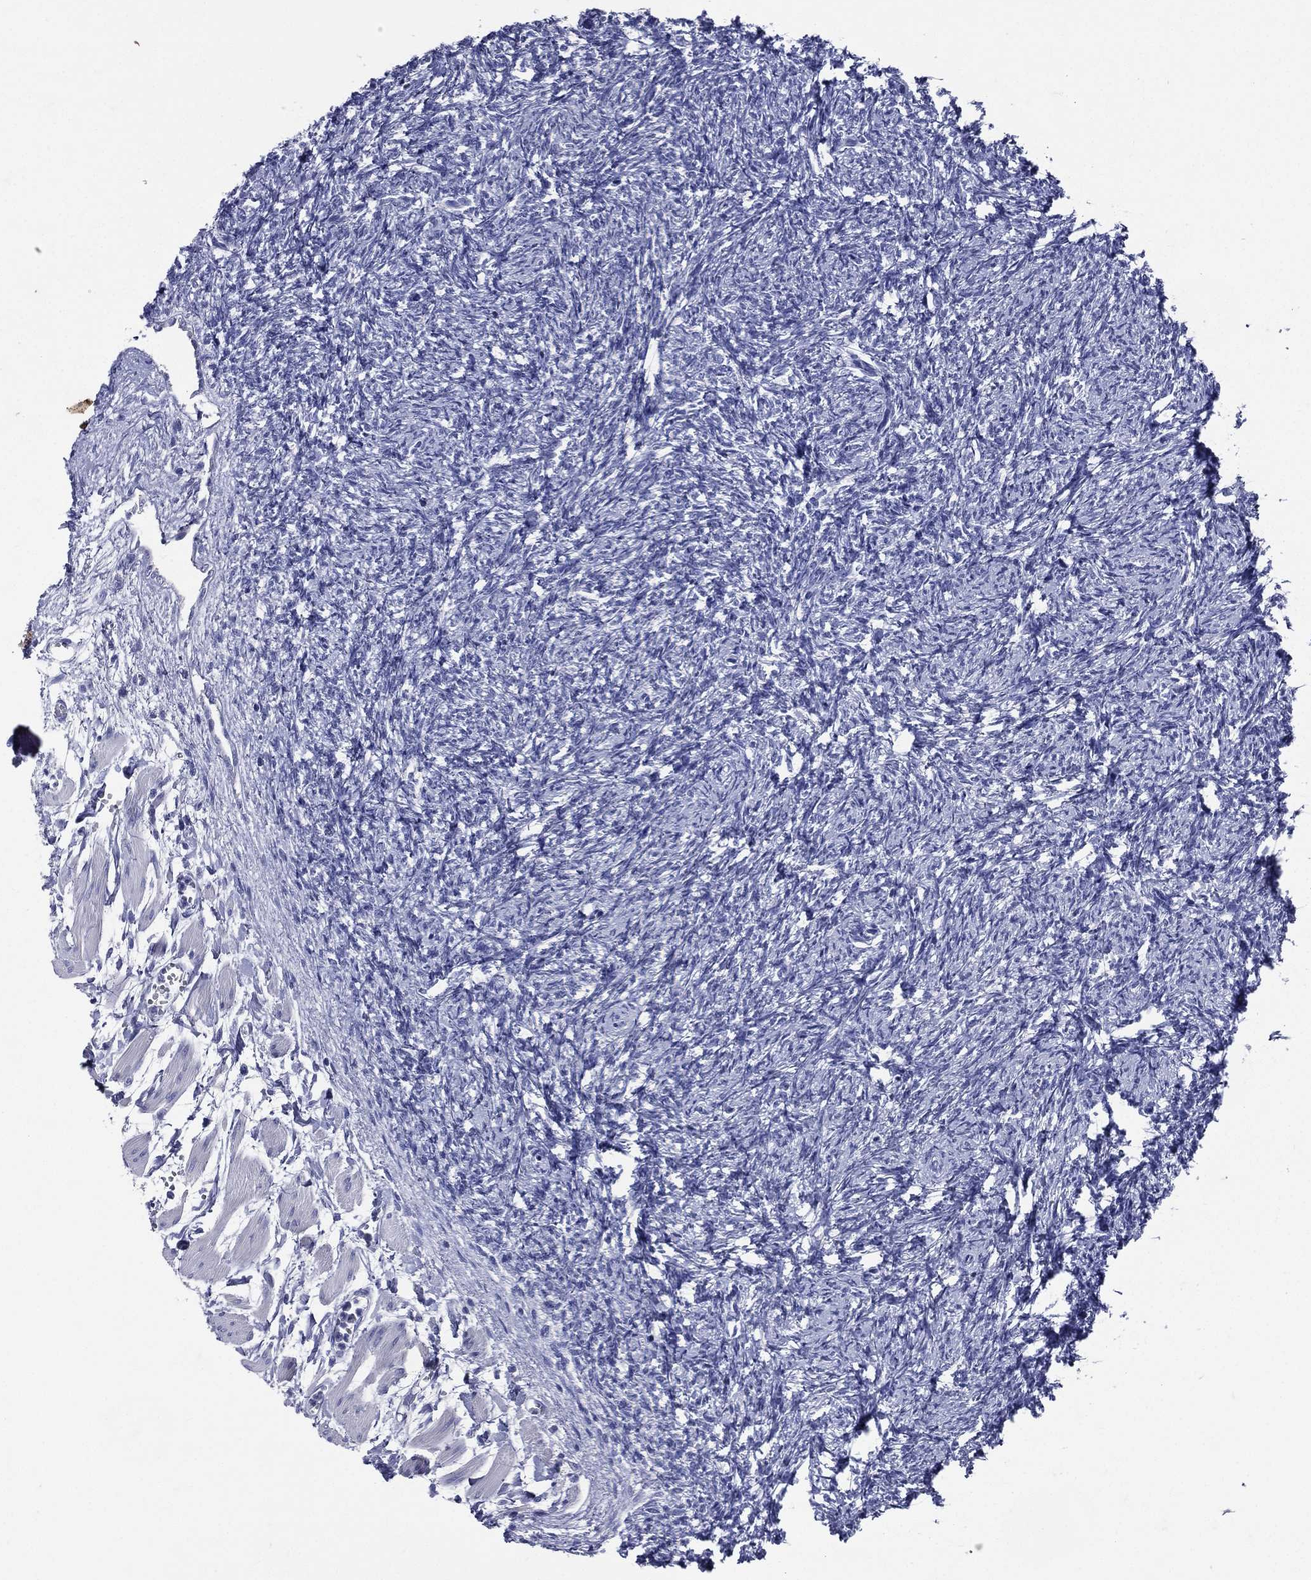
{"staining": {"intensity": "negative", "quantity": "none", "location": "none"}, "tissue": "ovary", "cell_type": "Follicle cells", "image_type": "normal", "snomed": [{"axis": "morphology", "description": "Normal tissue, NOS"}, {"axis": "topography", "description": "Fallopian tube"}, {"axis": "topography", "description": "Ovary"}], "caption": "Immunohistochemistry (IHC) of normal human ovary displays no expression in follicle cells.", "gene": "TGM1", "patient": {"sex": "female", "age": 33}}